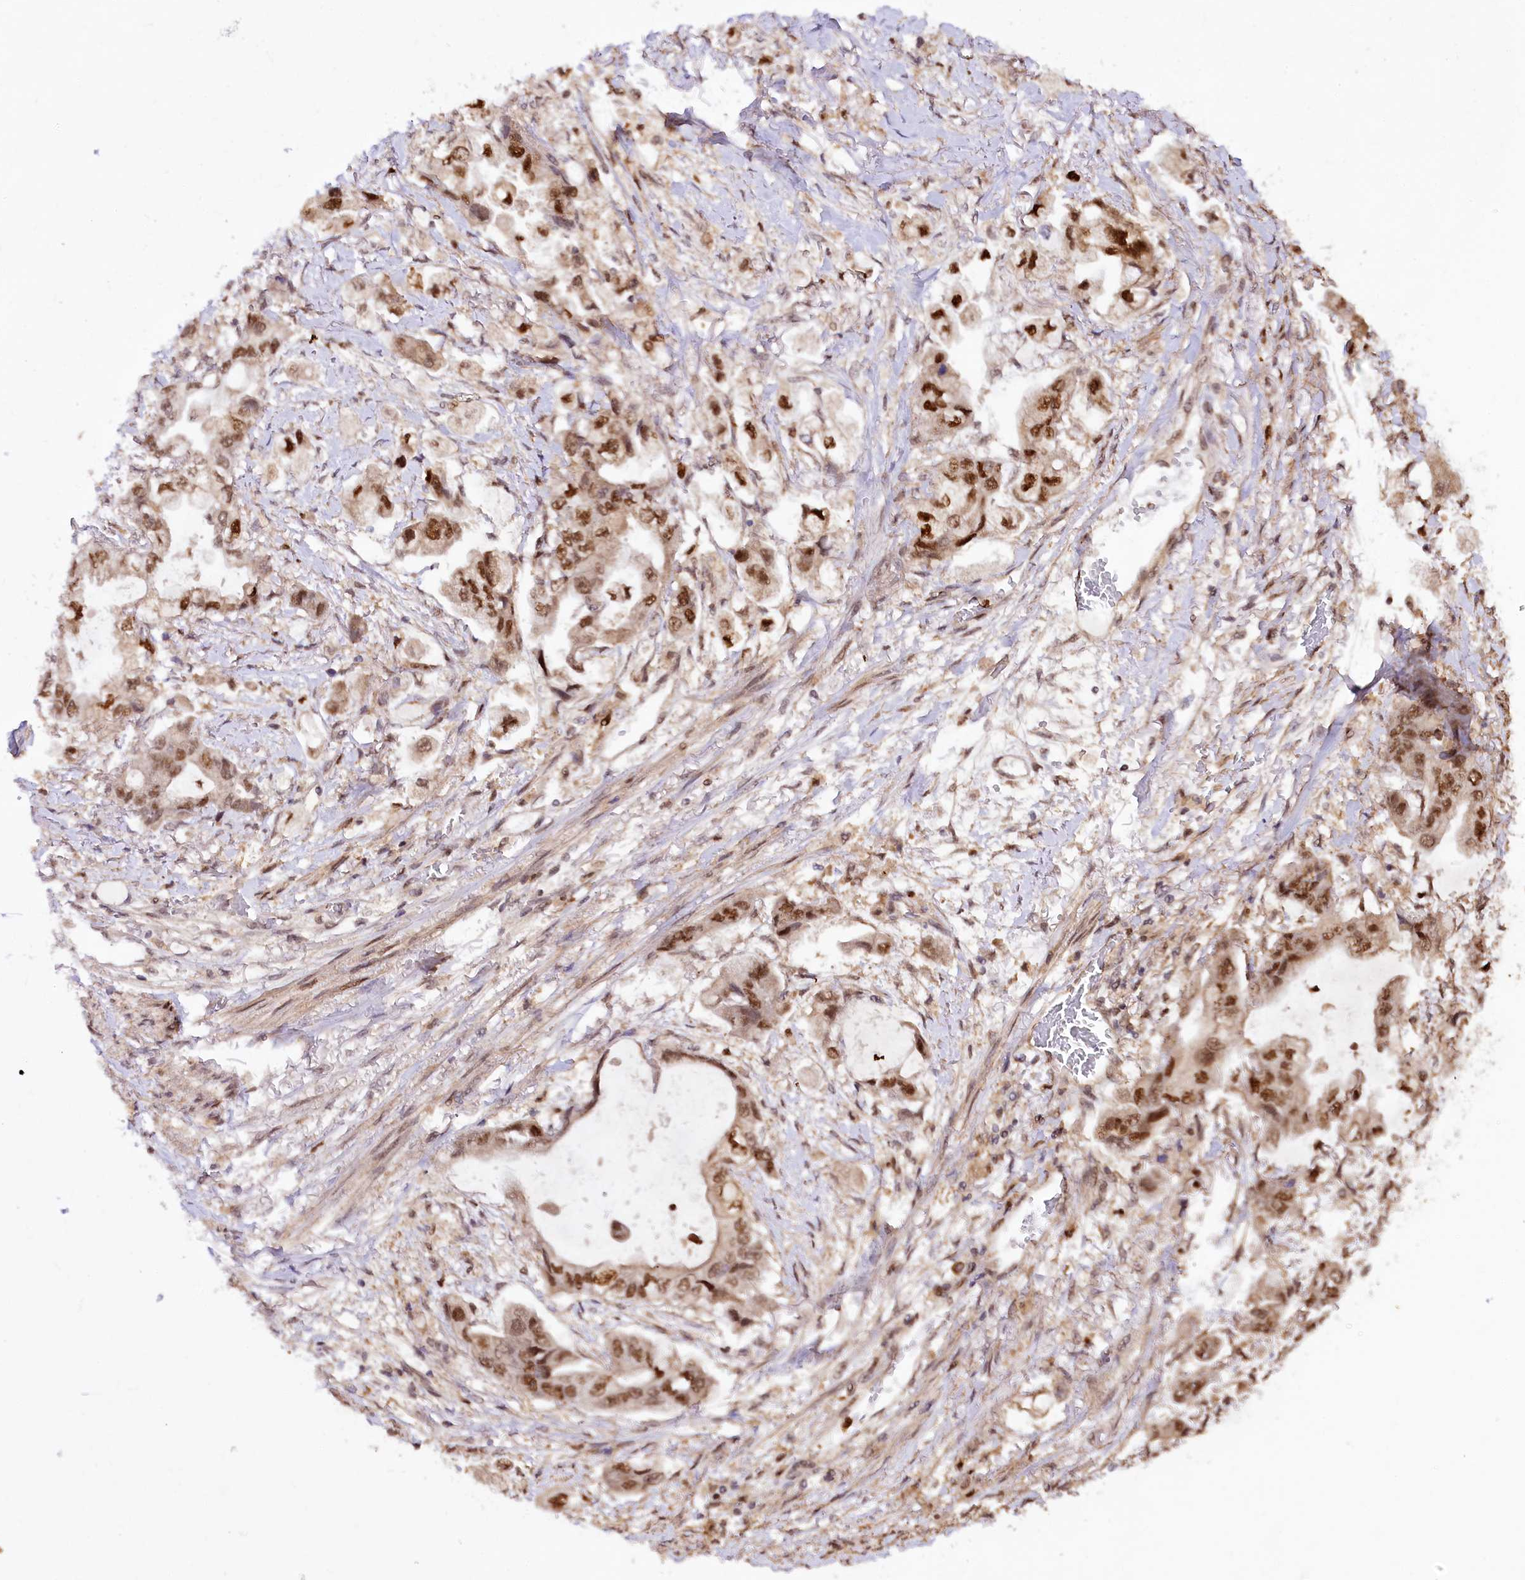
{"staining": {"intensity": "strong", "quantity": ">75%", "location": "nuclear"}, "tissue": "stomach cancer", "cell_type": "Tumor cells", "image_type": "cancer", "snomed": [{"axis": "morphology", "description": "Adenocarcinoma, NOS"}, {"axis": "topography", "description": "Stomach"}], "caption": "Stomach adenocarcinoma tissue reveals strong nuclear expression in about >75% of tumor cells, visualized by immunohistochemistry.", "gene": "GNL3L", "patient": {"sex": "male", "age": 62}}